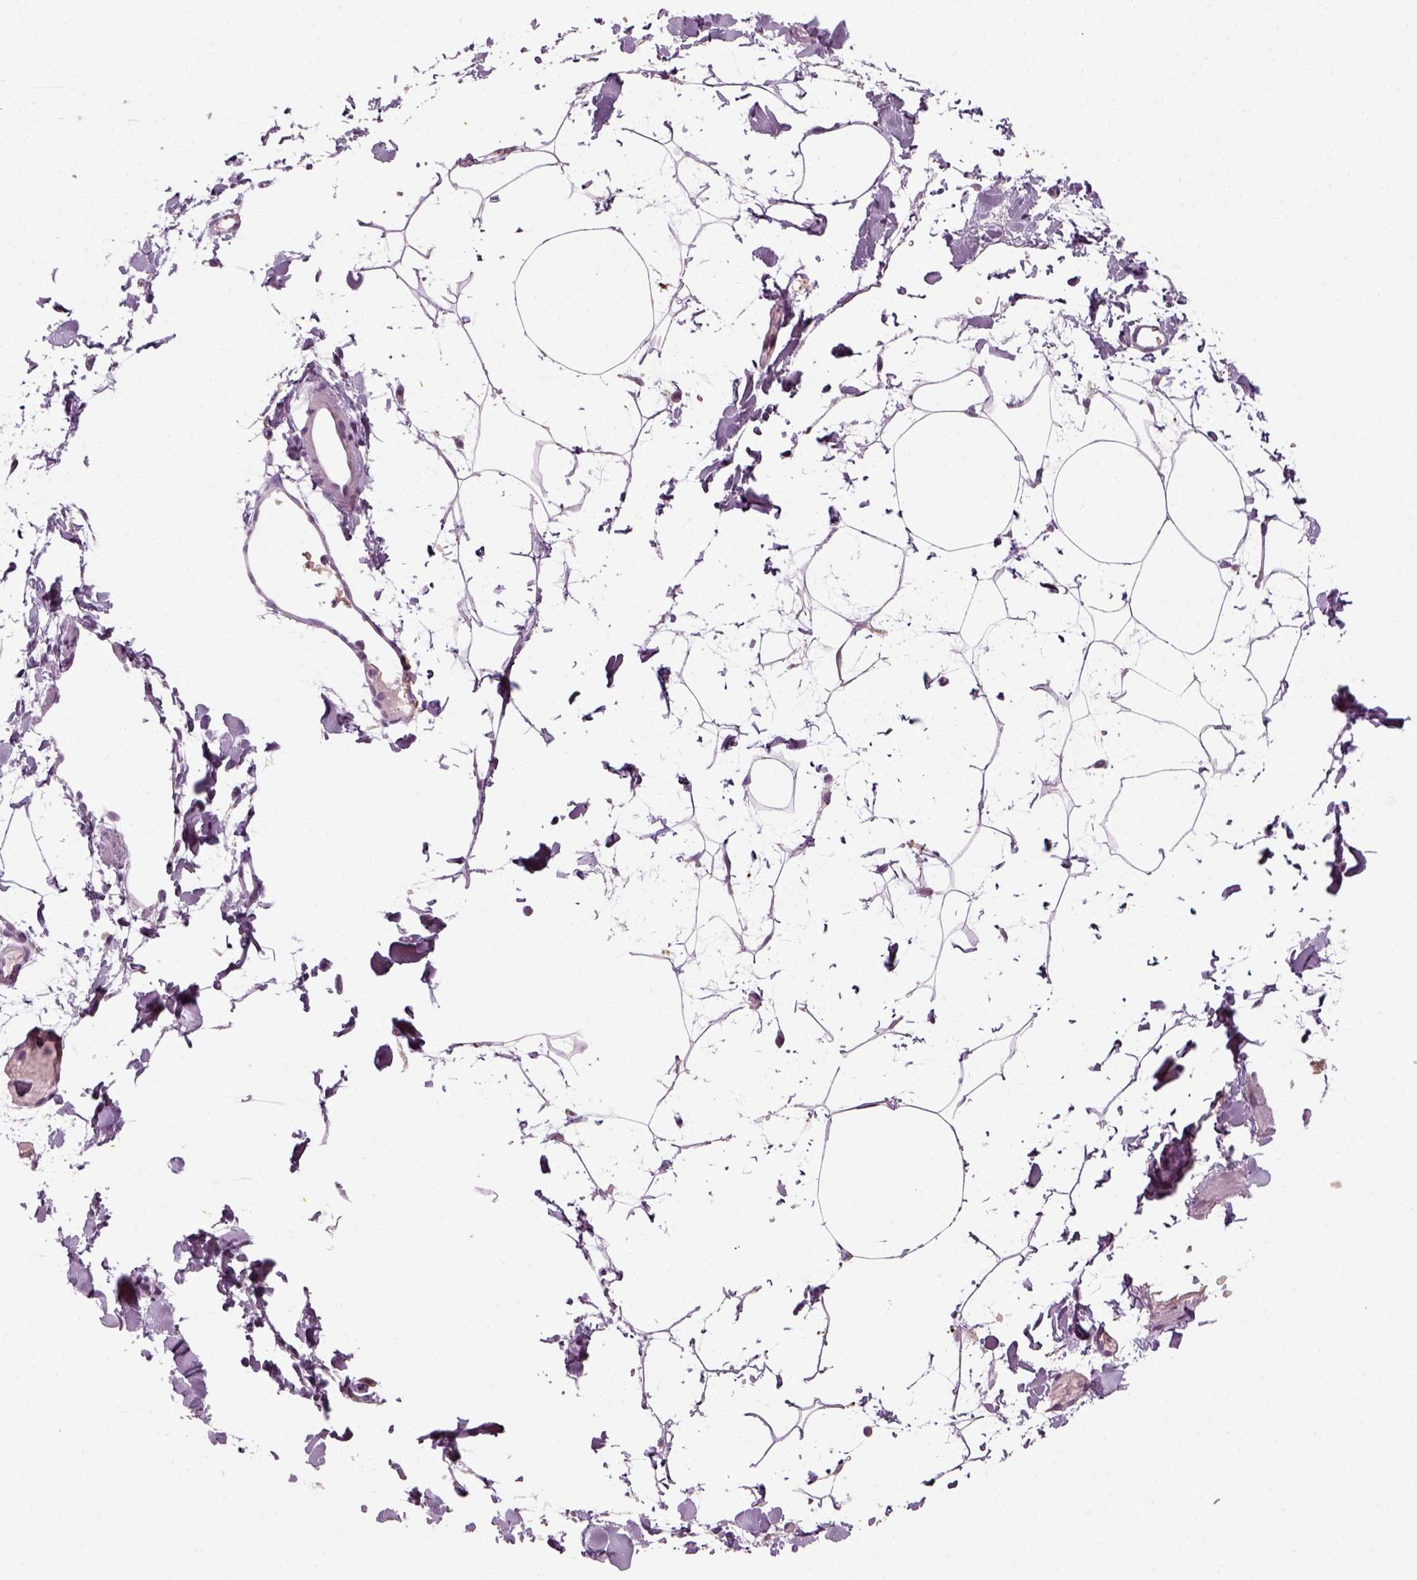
{"staining": {"intensity": "negative", "quantity": "none", "location": "none"}, "tissue": "adipose tissue", "cell_type": "Adipocytes", "image_type": "normal", "snomed": [{"axis": "morphology", "description": "Normal tissue, NOS"}, {"axis": "topography", "description": "Gallbladder"}, {"axis": "topography", "description": "Peripheral nerve tissue"}], "caption": "The immunohistochemistry image has no significant staining in adipocytes of adipose tissue. The staining was performed using DAB (3,3'-diaminobenzidine) to visualize the protein expression in brown, while the nuclei were stained in blue with hematoxylin (Magnification: 20x).", "gene": "SYNGAP1", "patient": {"sex": "female", "age": 45}}